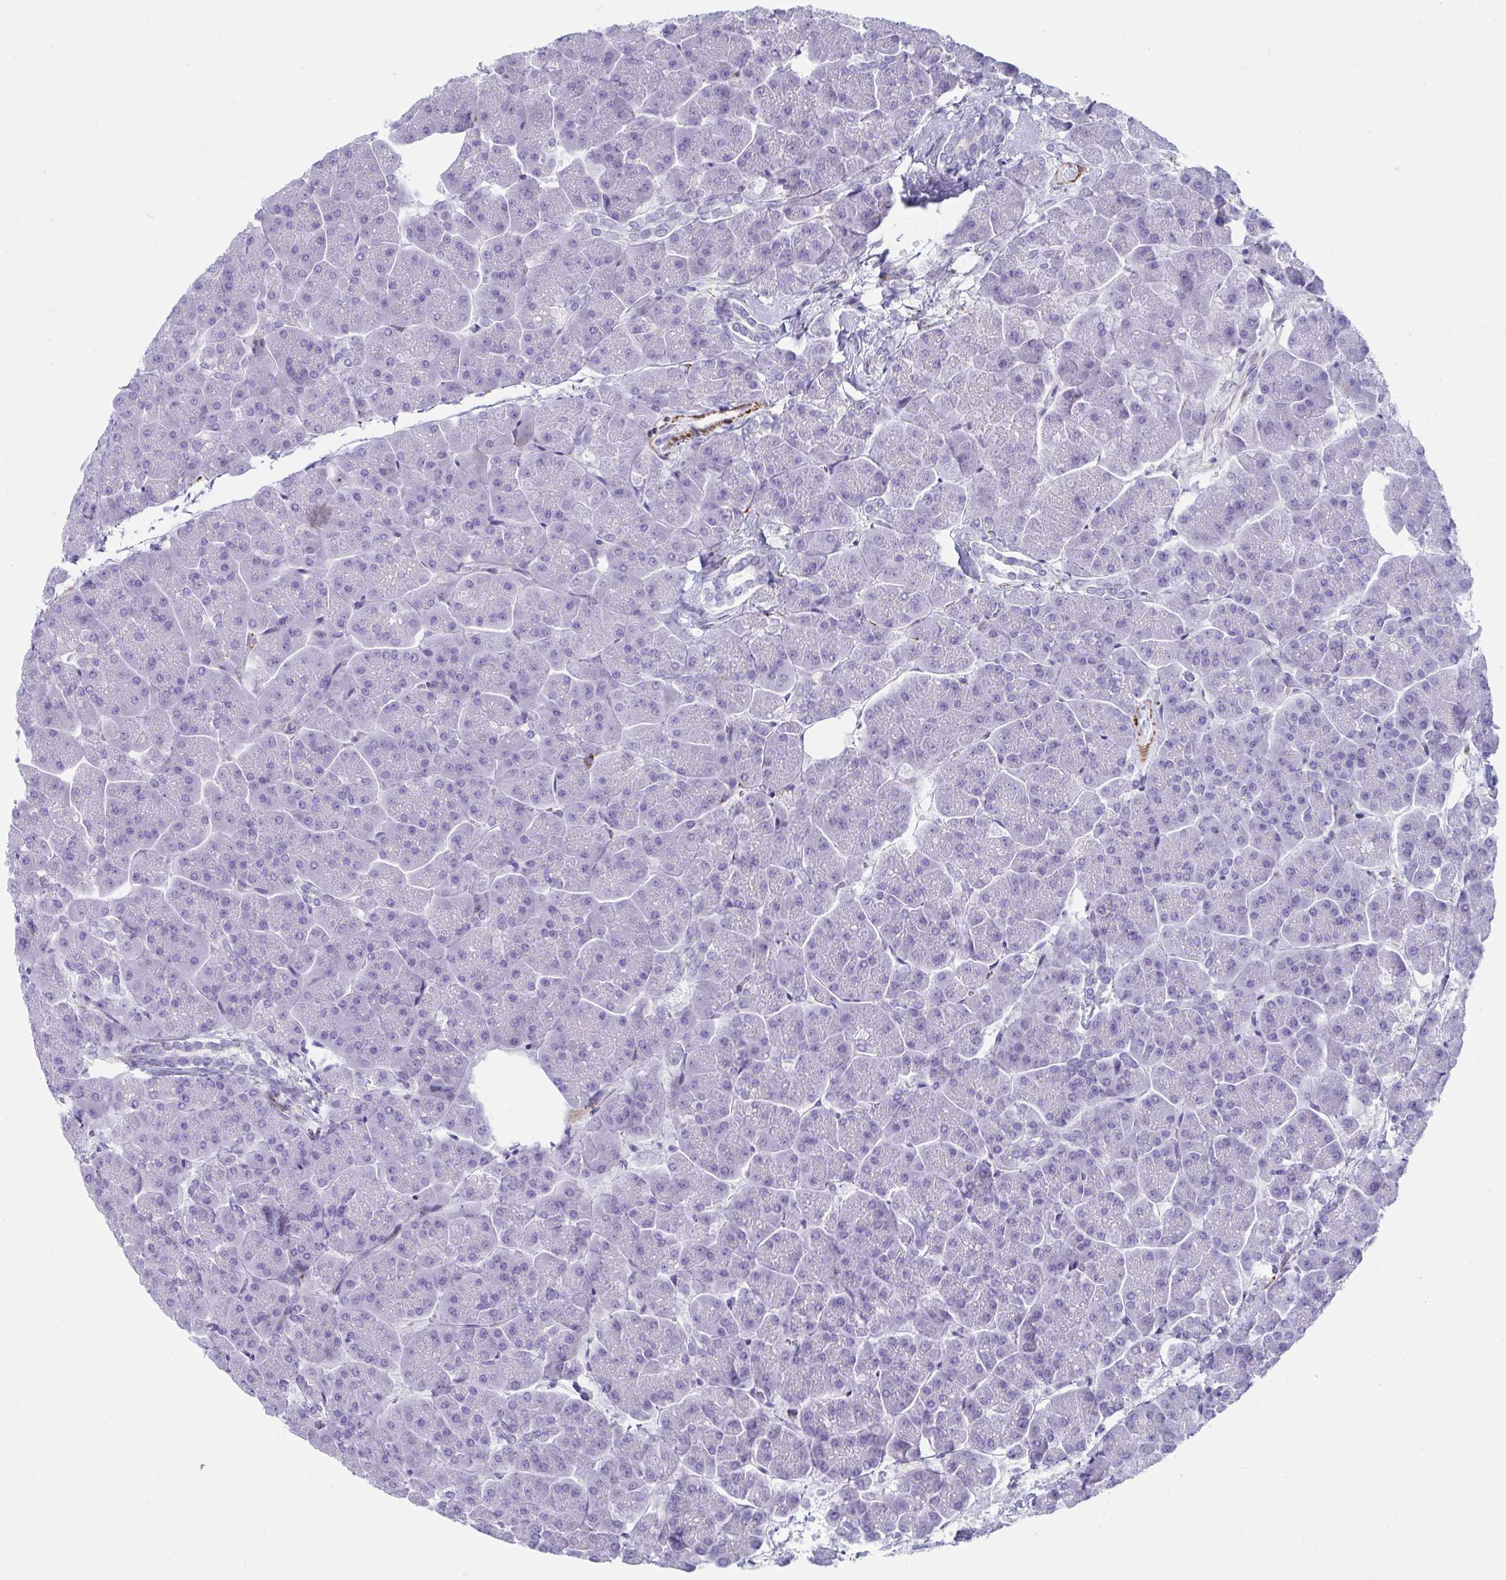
{"staining": {"intensity": "negative", "quantity": "none", "location": "none"}, "tissue": "pancreas", "cell_type": "Exocrine glandular cells", "image_type": "normal", "snomed": [{"axis": "morphology", "description": "Normal tissue, NOS"}, {"axis": "topography", "description": "Pancreas"}, {"axis": "topography", "description": "Peripheral nerve tissue"}], "caption": "A photomicrograph of human pancreas is negative for staining in exocrine glandular cells. The staining is performed using DAB brown chromogen with nuclei counter-stained in using hematoxylin.", "gene": "GRXCR2", "patient": {"sex": "male", "age": 54}}